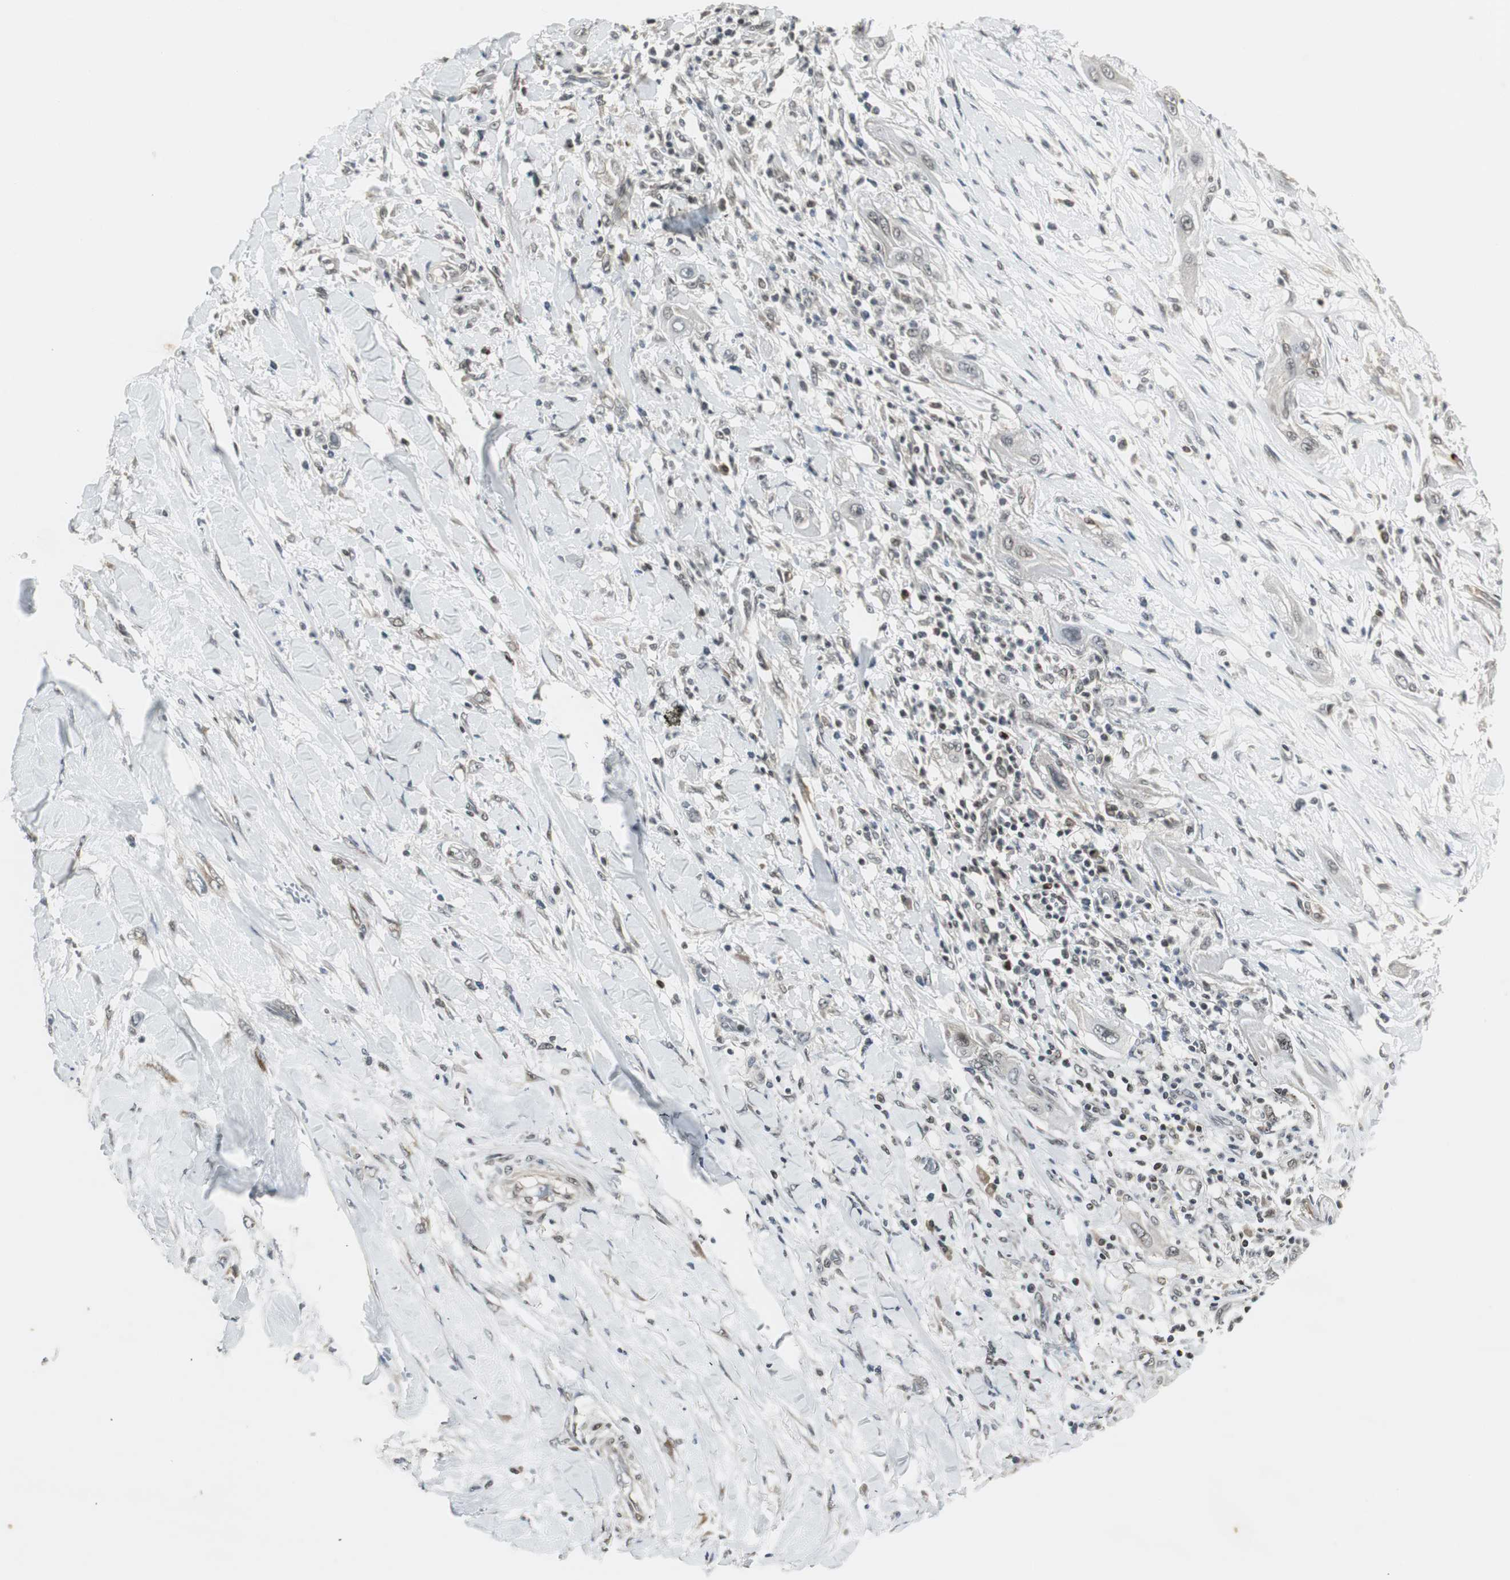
{"staining": {"intensity": "weak", "quantity": "<25%", "location": "nuclear"}, "tissue": "lung cancer", "cell_type": "Tumor cells", "image_type": "cancer", "snomed": [{"axis": "morphology", "description": "Squamous cell carcinoma, NOS"}, {"axis": "topography", "description": "Lung"}], "caption": "Squamous cell carcinoma (lung) was stained to show a protein in brown. There is no significant positivity in tumor cells.", "gene": "MPG", "patient": {"sex": "female", "age": 47}}